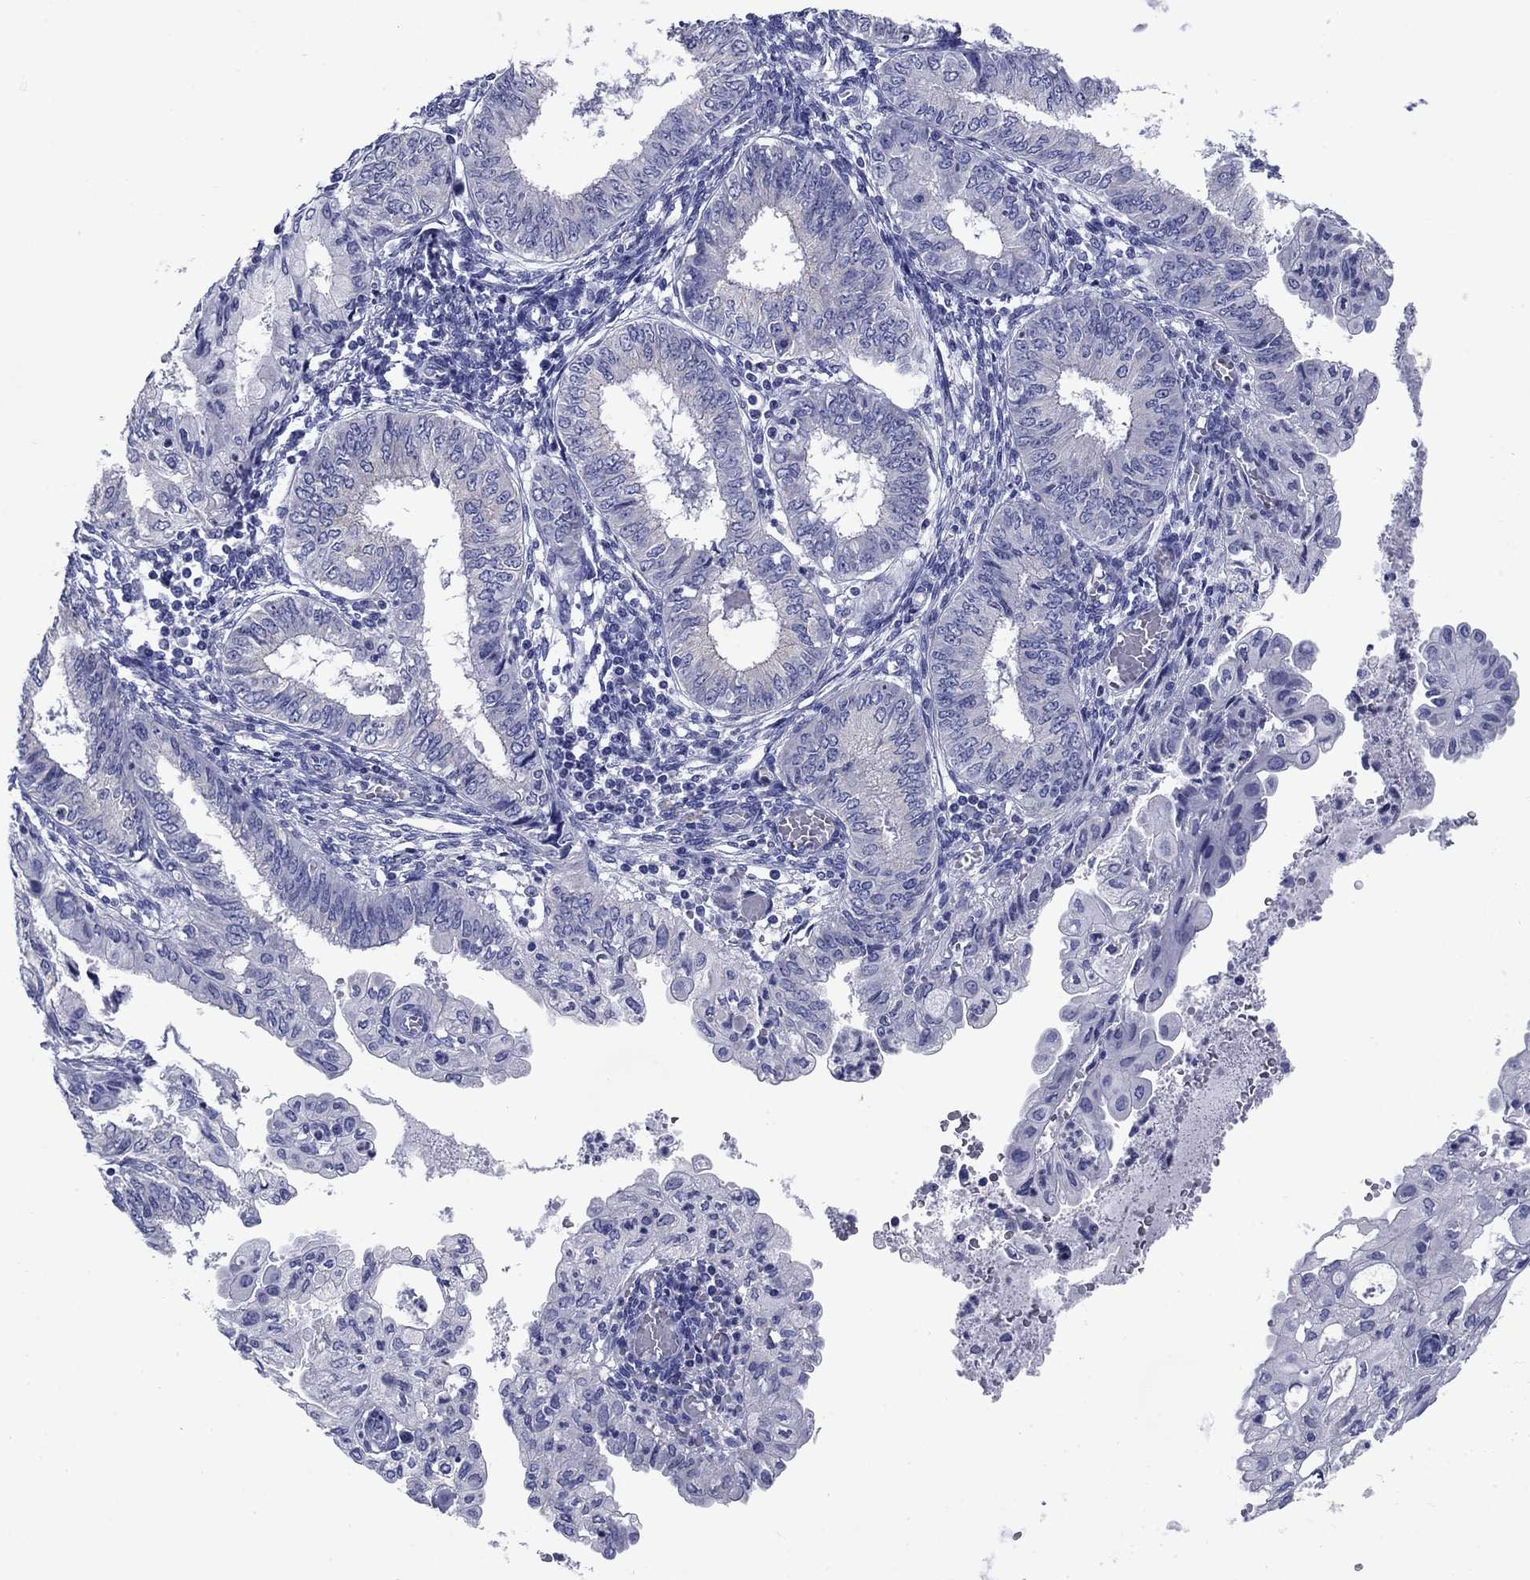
{"staining": {"intensity": "negative", "quantity": "none", "location": "none"}, "tissue": "endometrial cancer", "cell_type": "Tumor cells", "image_type": "cancer", "snomed": [{"axis": "morphology", "description": "Adenocarcinoma, NOS"}, {"axis": "topography", "description": "Endometrium"}], "caption": "Immunohistochemistry (IHC) histopathology image of neoplastic tissue: human endometrial cancer (adenocarcinoma) stained with DAB reveals no significant protein staining in tumor cells. (Stains: DAB (3,3'-diaminobenzidine) IHC with hematoxylin counter stain, Microscopy: brightfield microscopy at high magnification).", "gene": "PRKCG", "patient": {"sex": "female", "age": 68}}